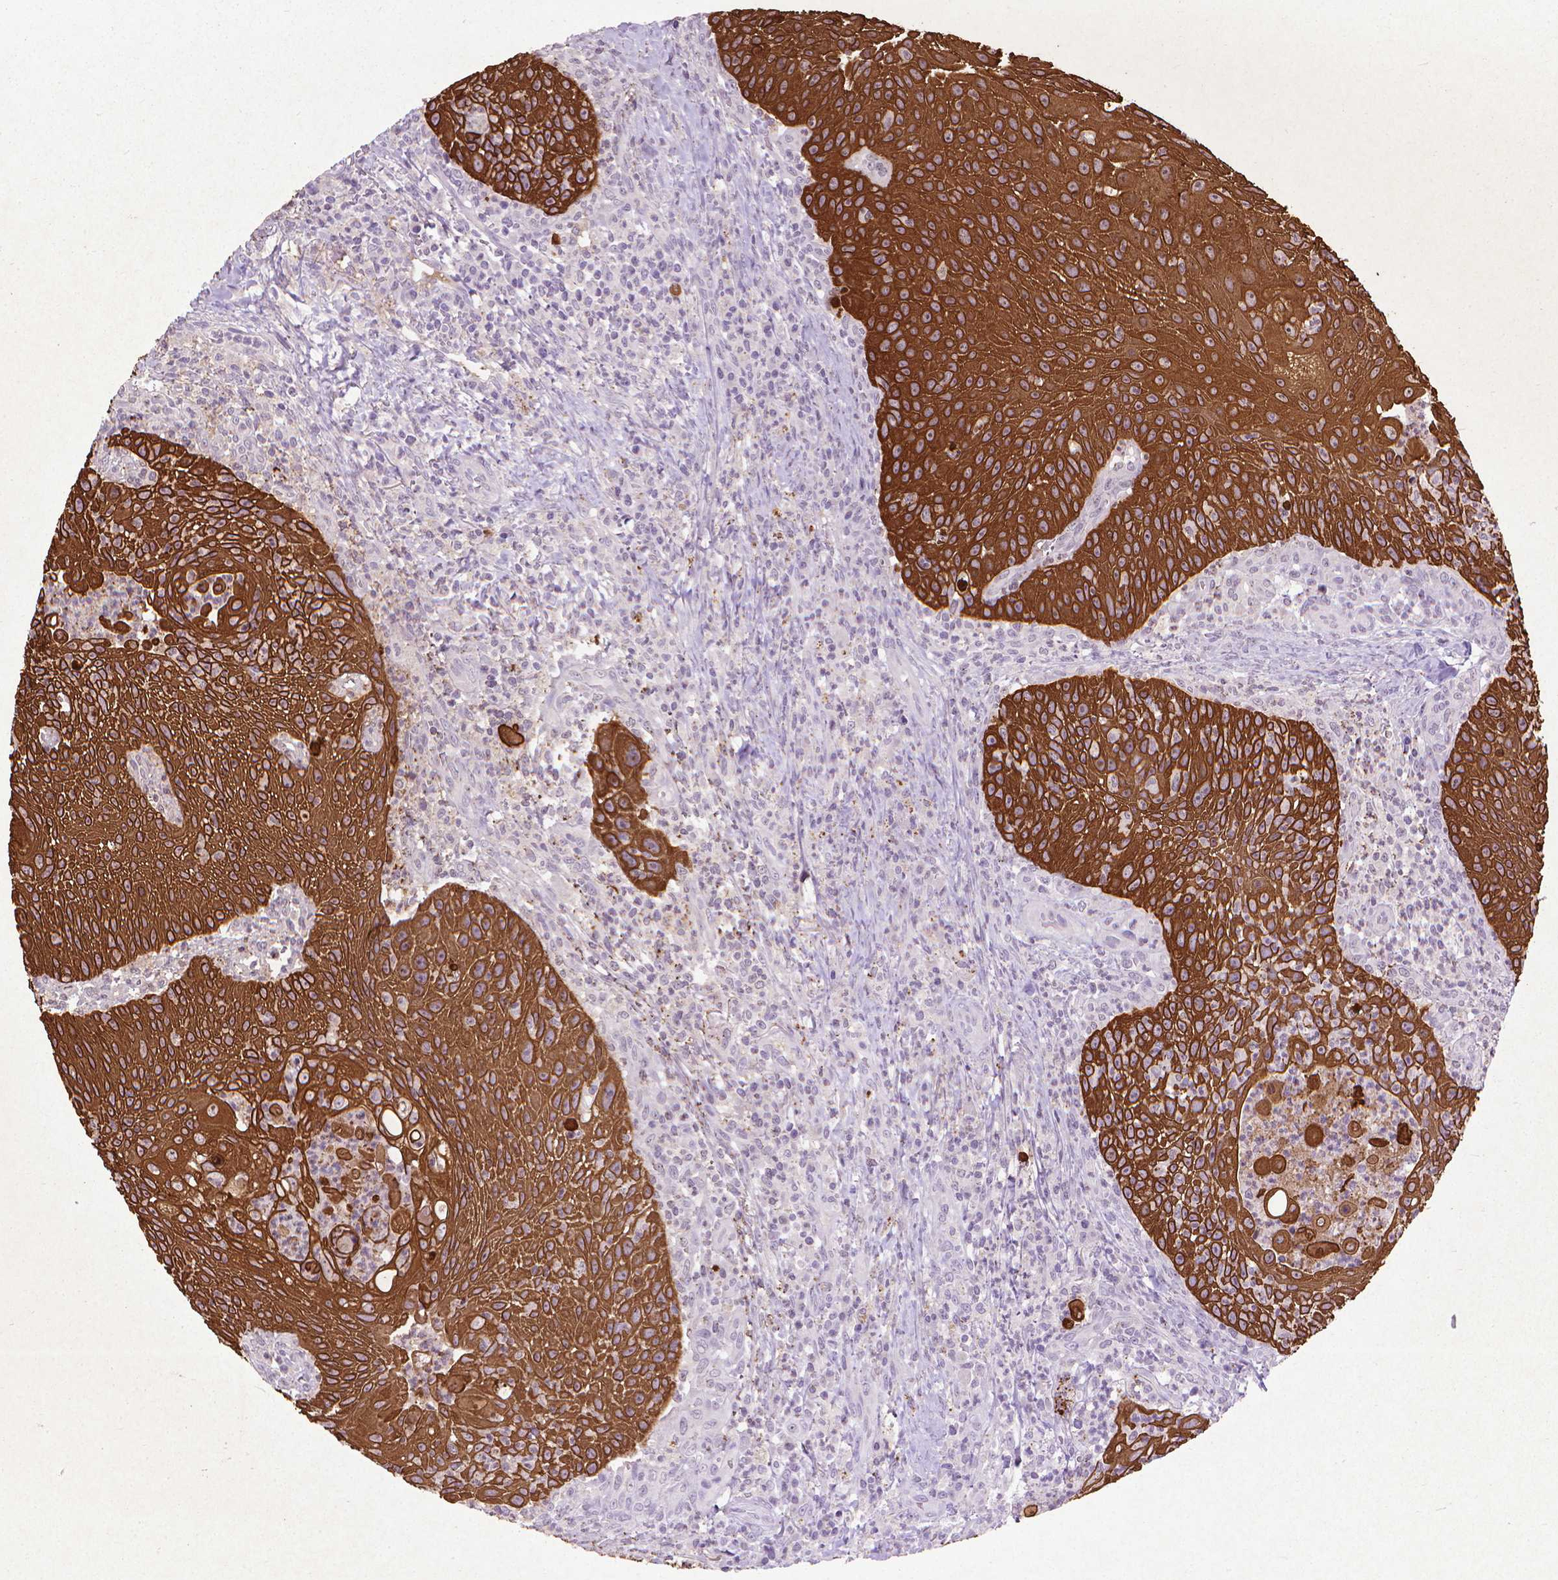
{"staining": {"intensity": "strong", "quantity": ">75%", "location": "cytoplasmic/membranous"}, "tissue": "head and neck cancer", "cell_type": "Tumor cells", "image_type": "cancer", "snomed": [{"axis": "morphology", "description": "Squamous cell carcinoma, NOS"}, {"axis": "topography", "description": "Head-Neck"}], "caption": "A brown stain labels strong cytoplasmic/membranous staining of a protein in human head and neck squamous cell carcinoma tumor cells.", "gene": "KRT5", "patient": {"sex": "male", "age": 69}}